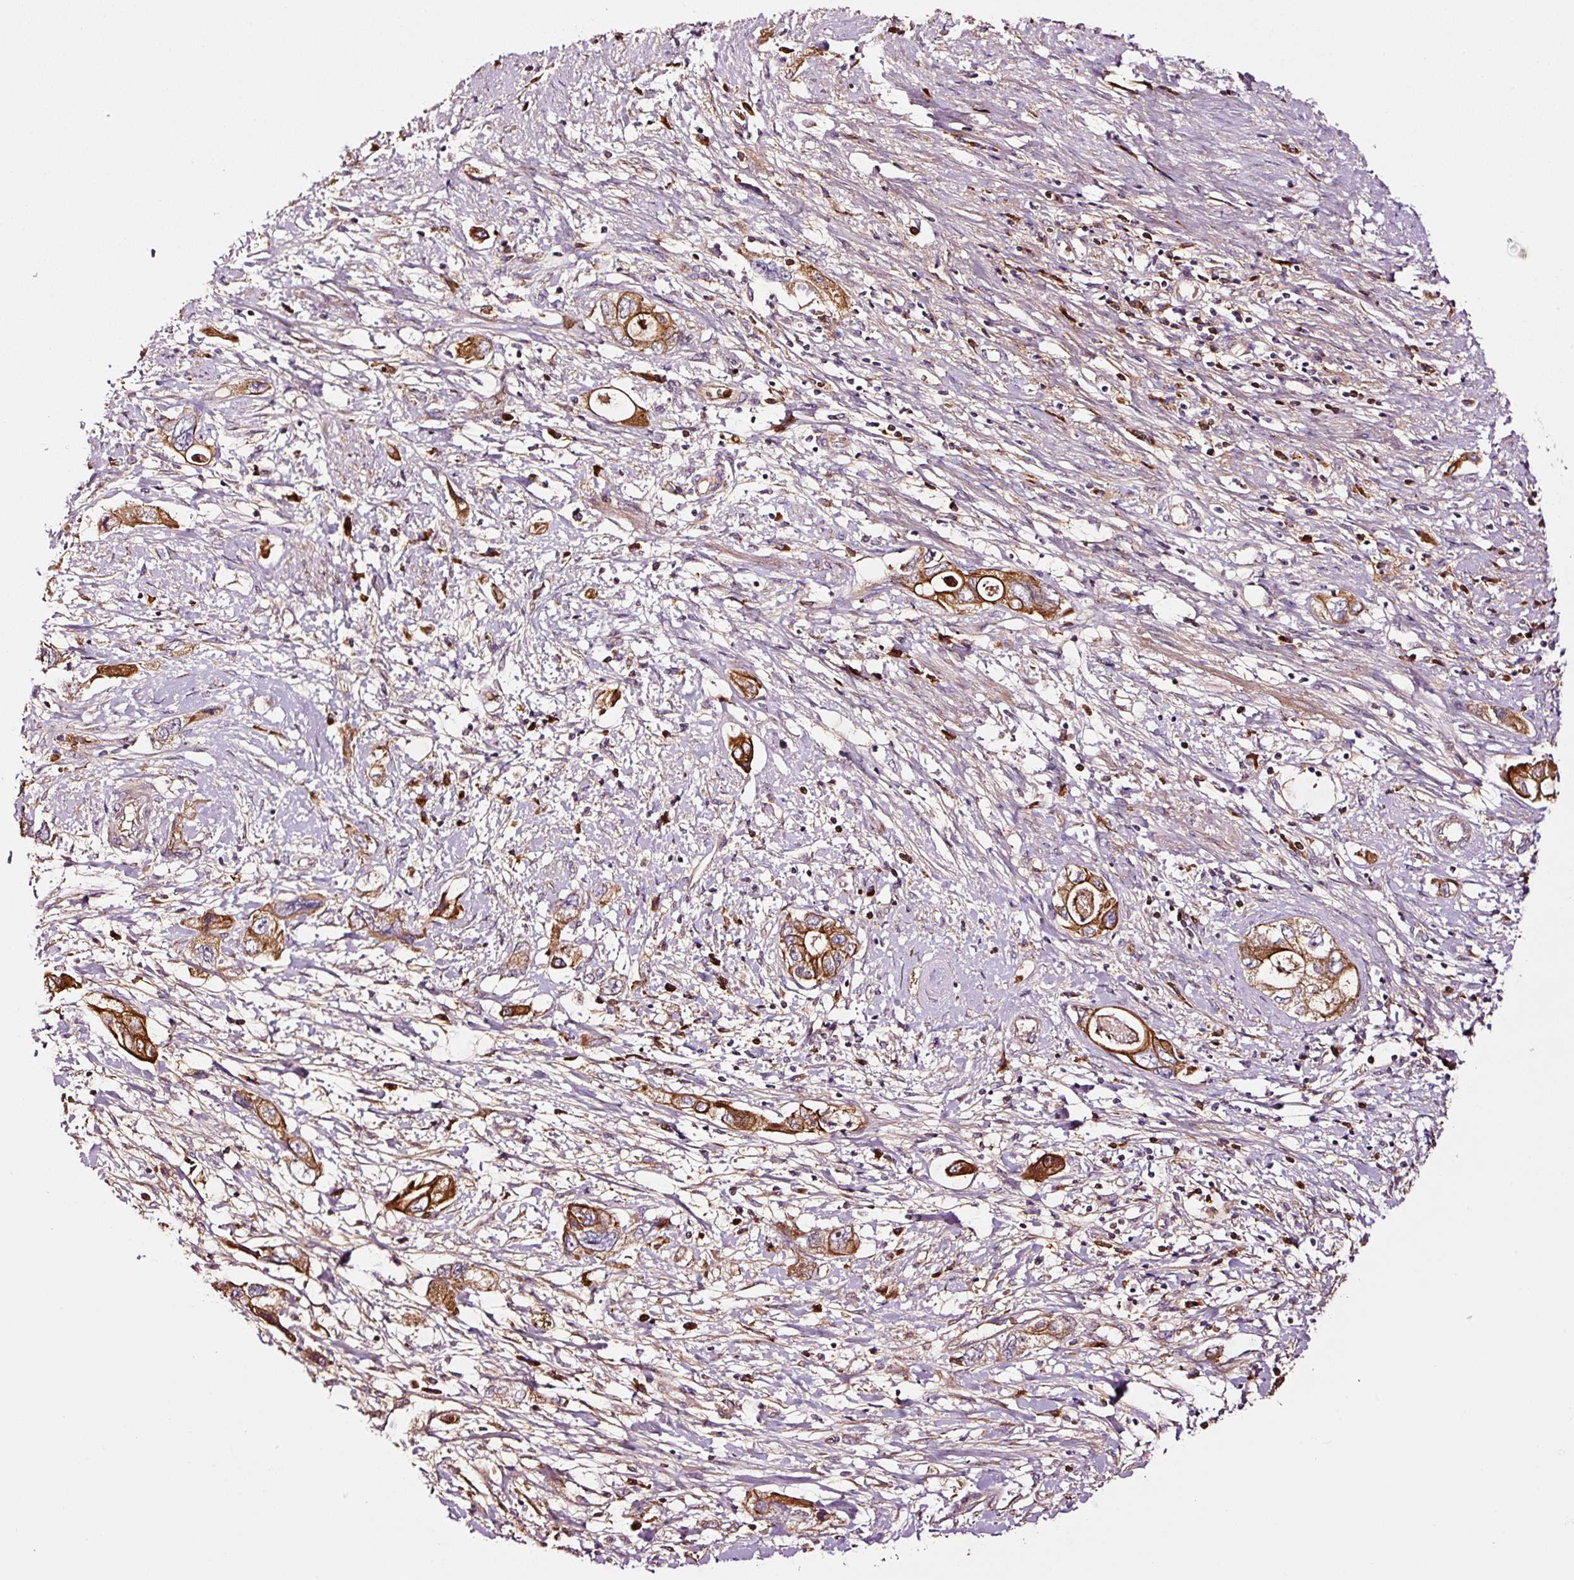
{"staining": {"intensity": "strong", "quantity": ">75%", "location": "cytoplasmic/membranous"}, "tissue": "pancreatic cancer", "cell_type": "Tumor cells", "image_type": "cancer", "snomed": [{"axis": "morphology", "description": "Adenocarcinoma, NOS"}, {"axis": "topography", "description": "Pancreas"}], "caption": "Pancreatic cancer was stained to show a protein in brown. There is high levels of strong cytoplasmic/membranous positivity in approximately >75% of tumor cells.", "gene": "PGLYRP2", "patient": {"sex": "female", "age": 73}}